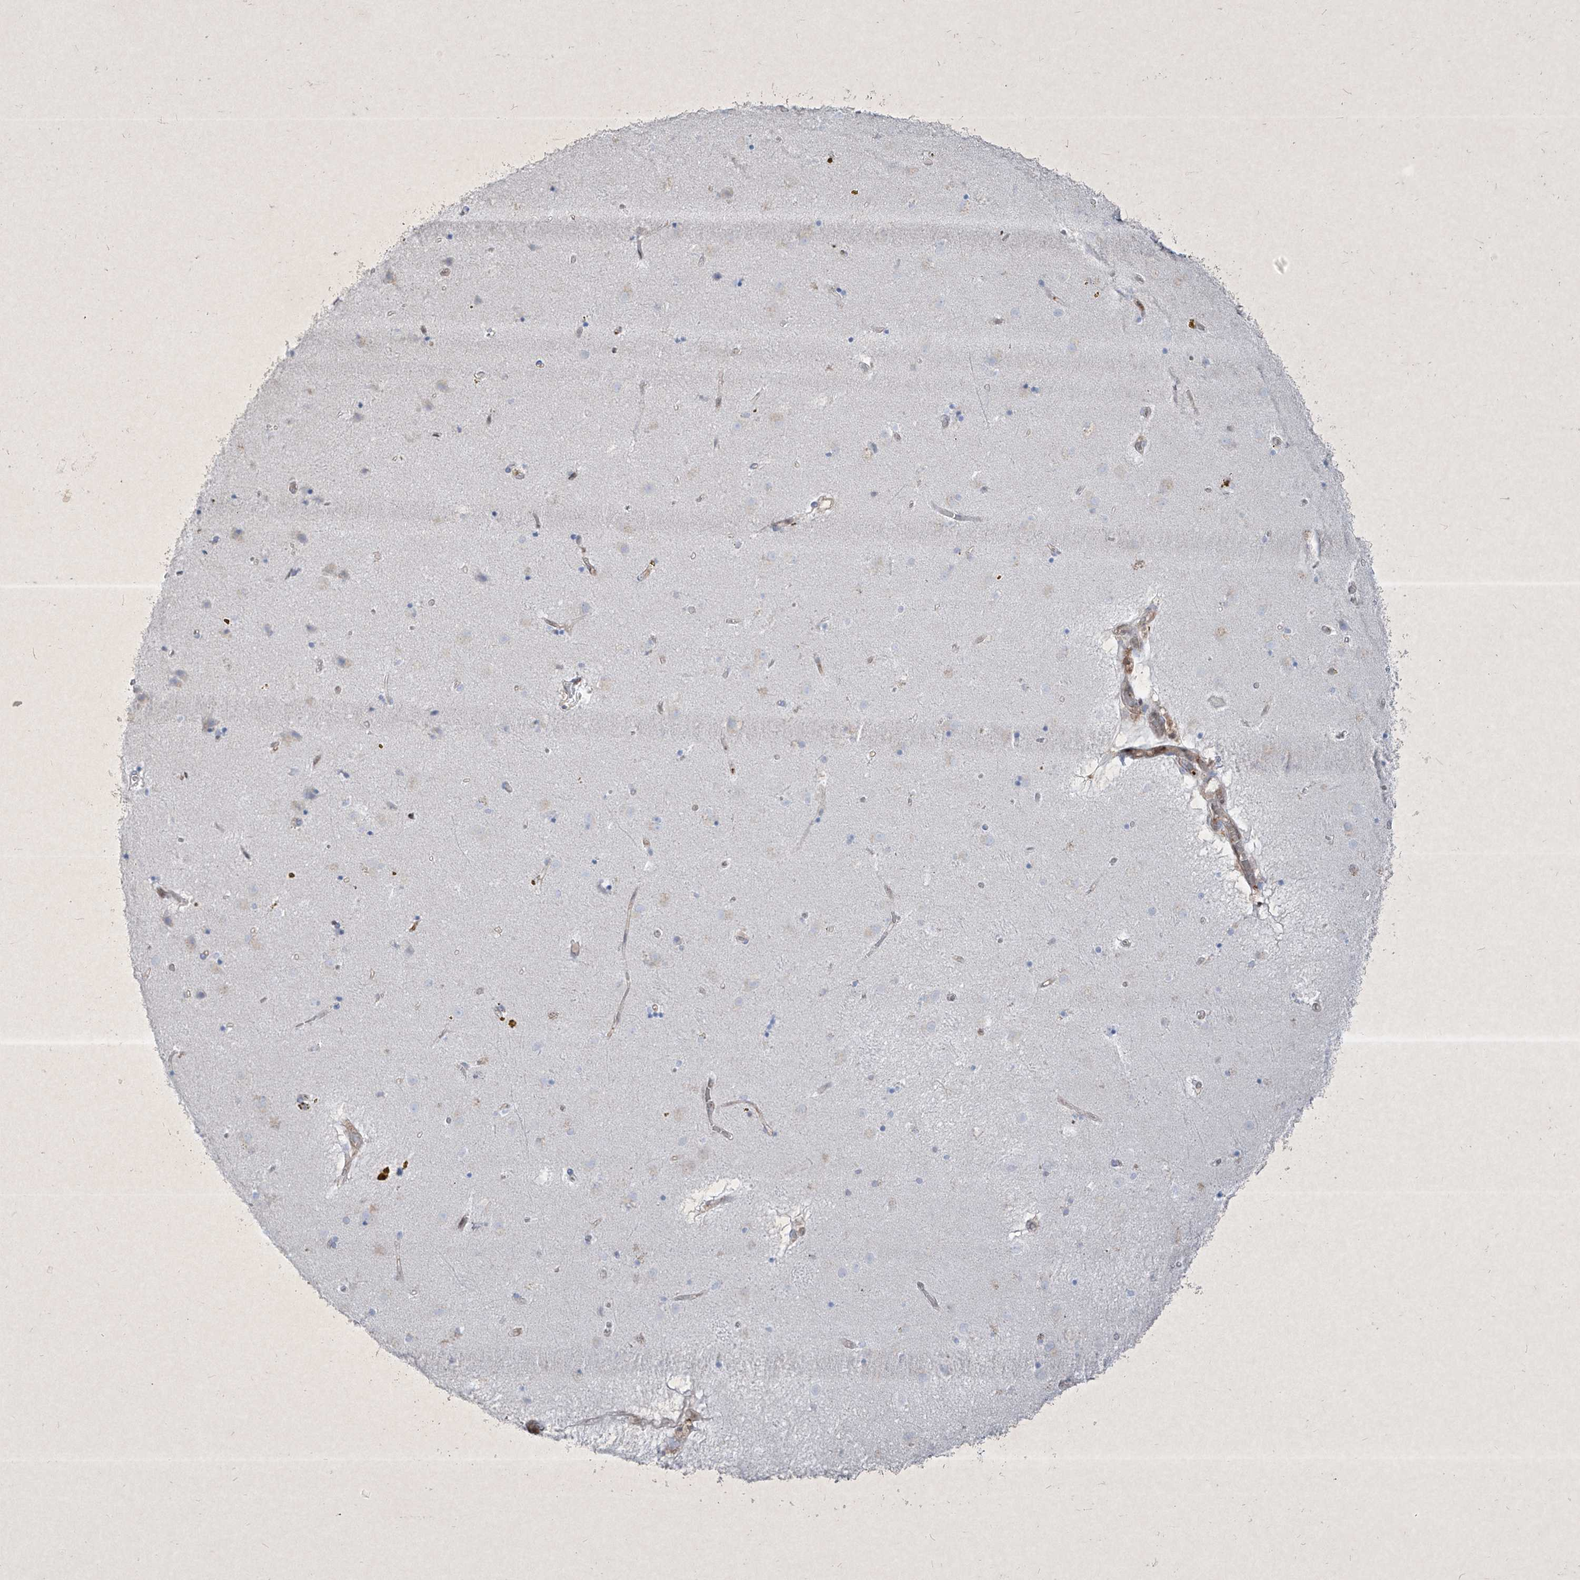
{"staining": {"intensity": "negative", "quantity": "none", "location": "none"}, "tissue": "caudate", "cell_type": "Glial cells", "image_type": "normal", "snomed": [{"axis": "morphology", "description": "Normal tissue, NOS"}, {"axis": "topography", "description": "Lateral ventricle wall"}], "caption": "Immunohistochemistry histopathology image of benign caudate: caudate stained with DAB (3,3'-diaminobenzidine) exhibits no significant protein positivity in glial cells.", "gene": "PSMB10", "patient": {"sex": "male", "age": 70}}